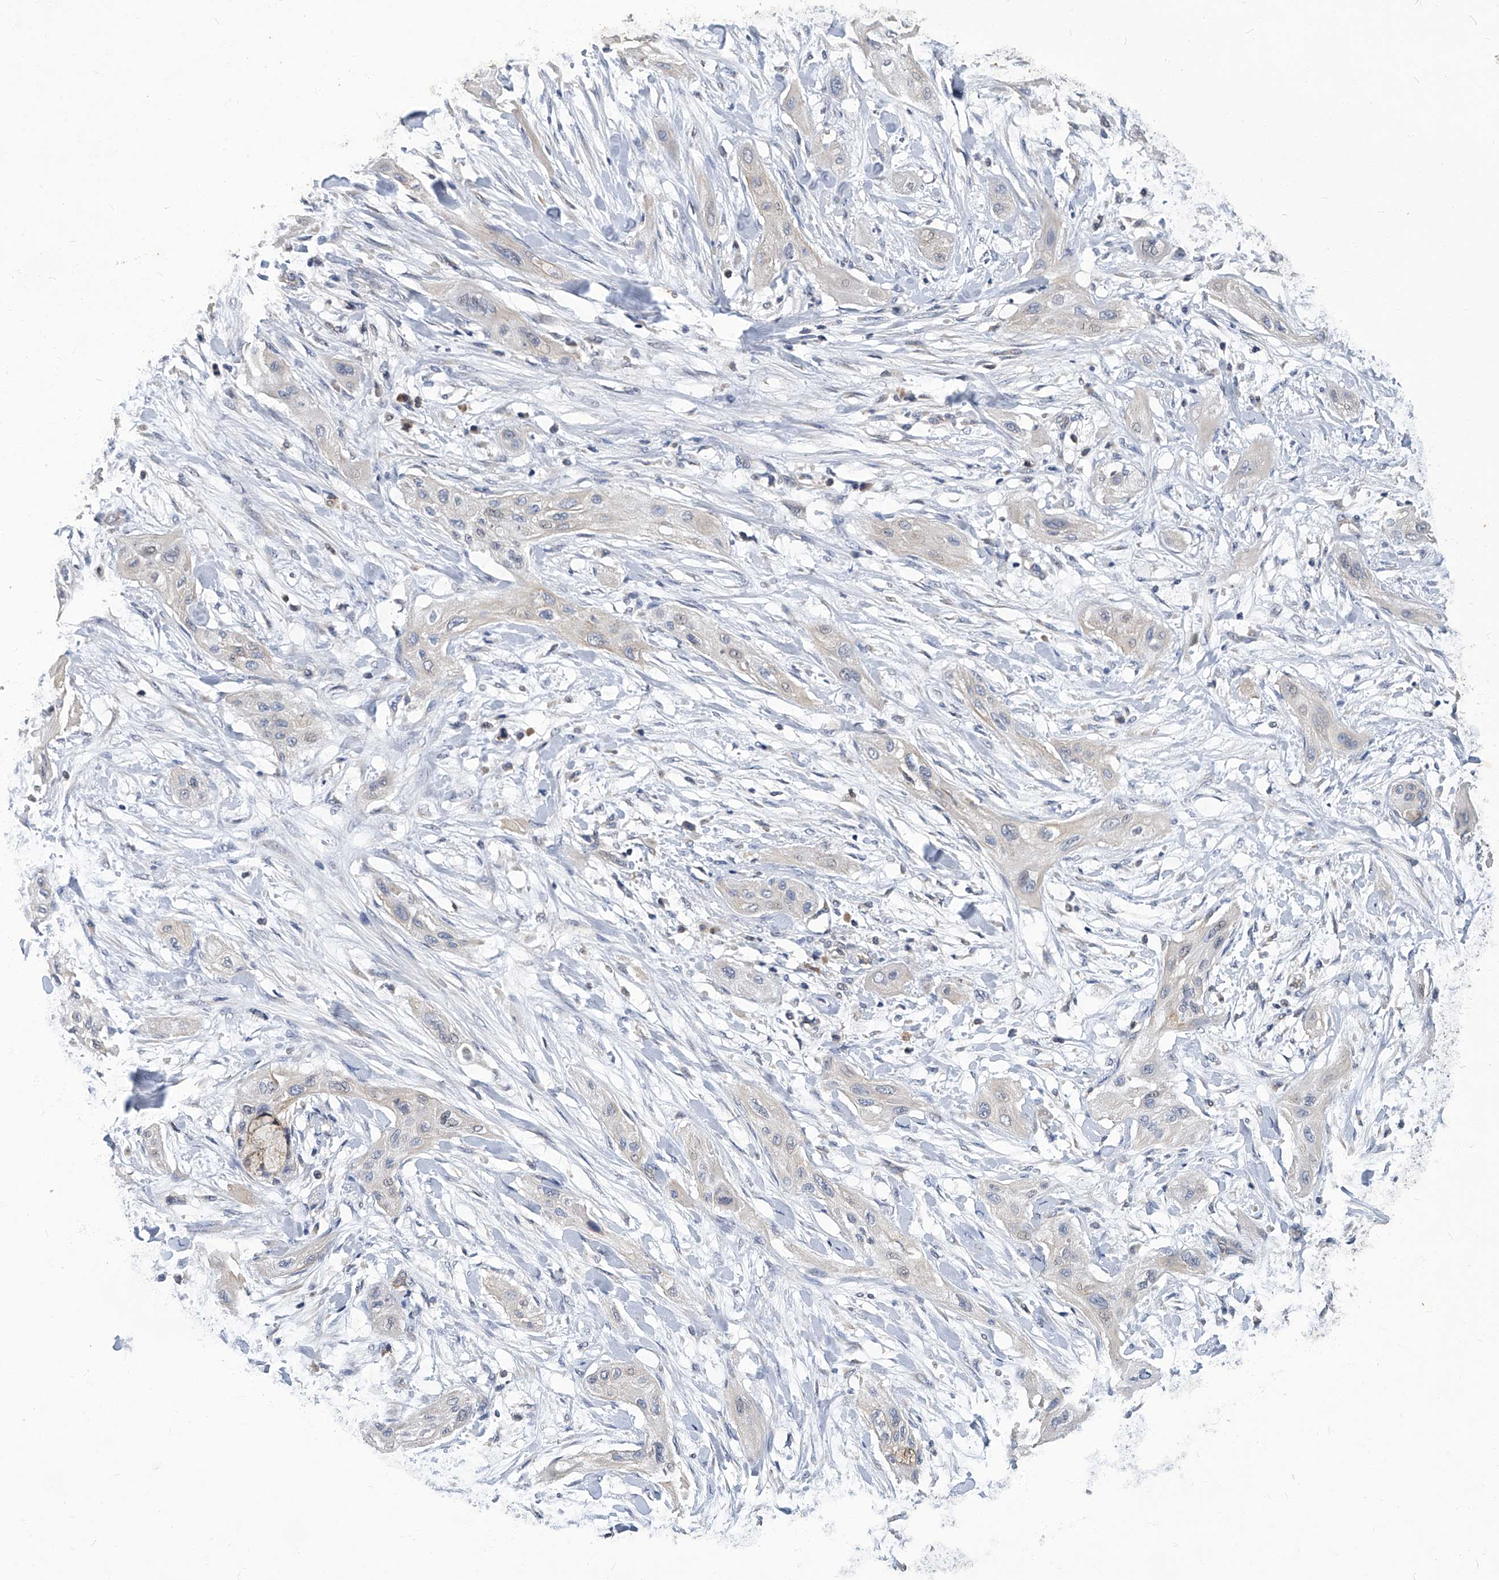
{"staining": {"intensity": "negative", "quantity": "none", "location": "none"}, "tissue": "lung cancer", "cell_type": "Tumor cells", "image_type": "cancer", "snomed": [{"axis": "morphology", "description": "Squamous cell carcinoma, NOS"}, {"axis": "topography", "description": "Lung"}], "caption": "High power microscopy photomicrograph of an immunohistochemistry (IHC) image of lung squamous cell carcinoma, revealing no significant positivity in tumor cells.", "gene": "TGFBR1", "patient": {"sex": "female", "age": 47}}